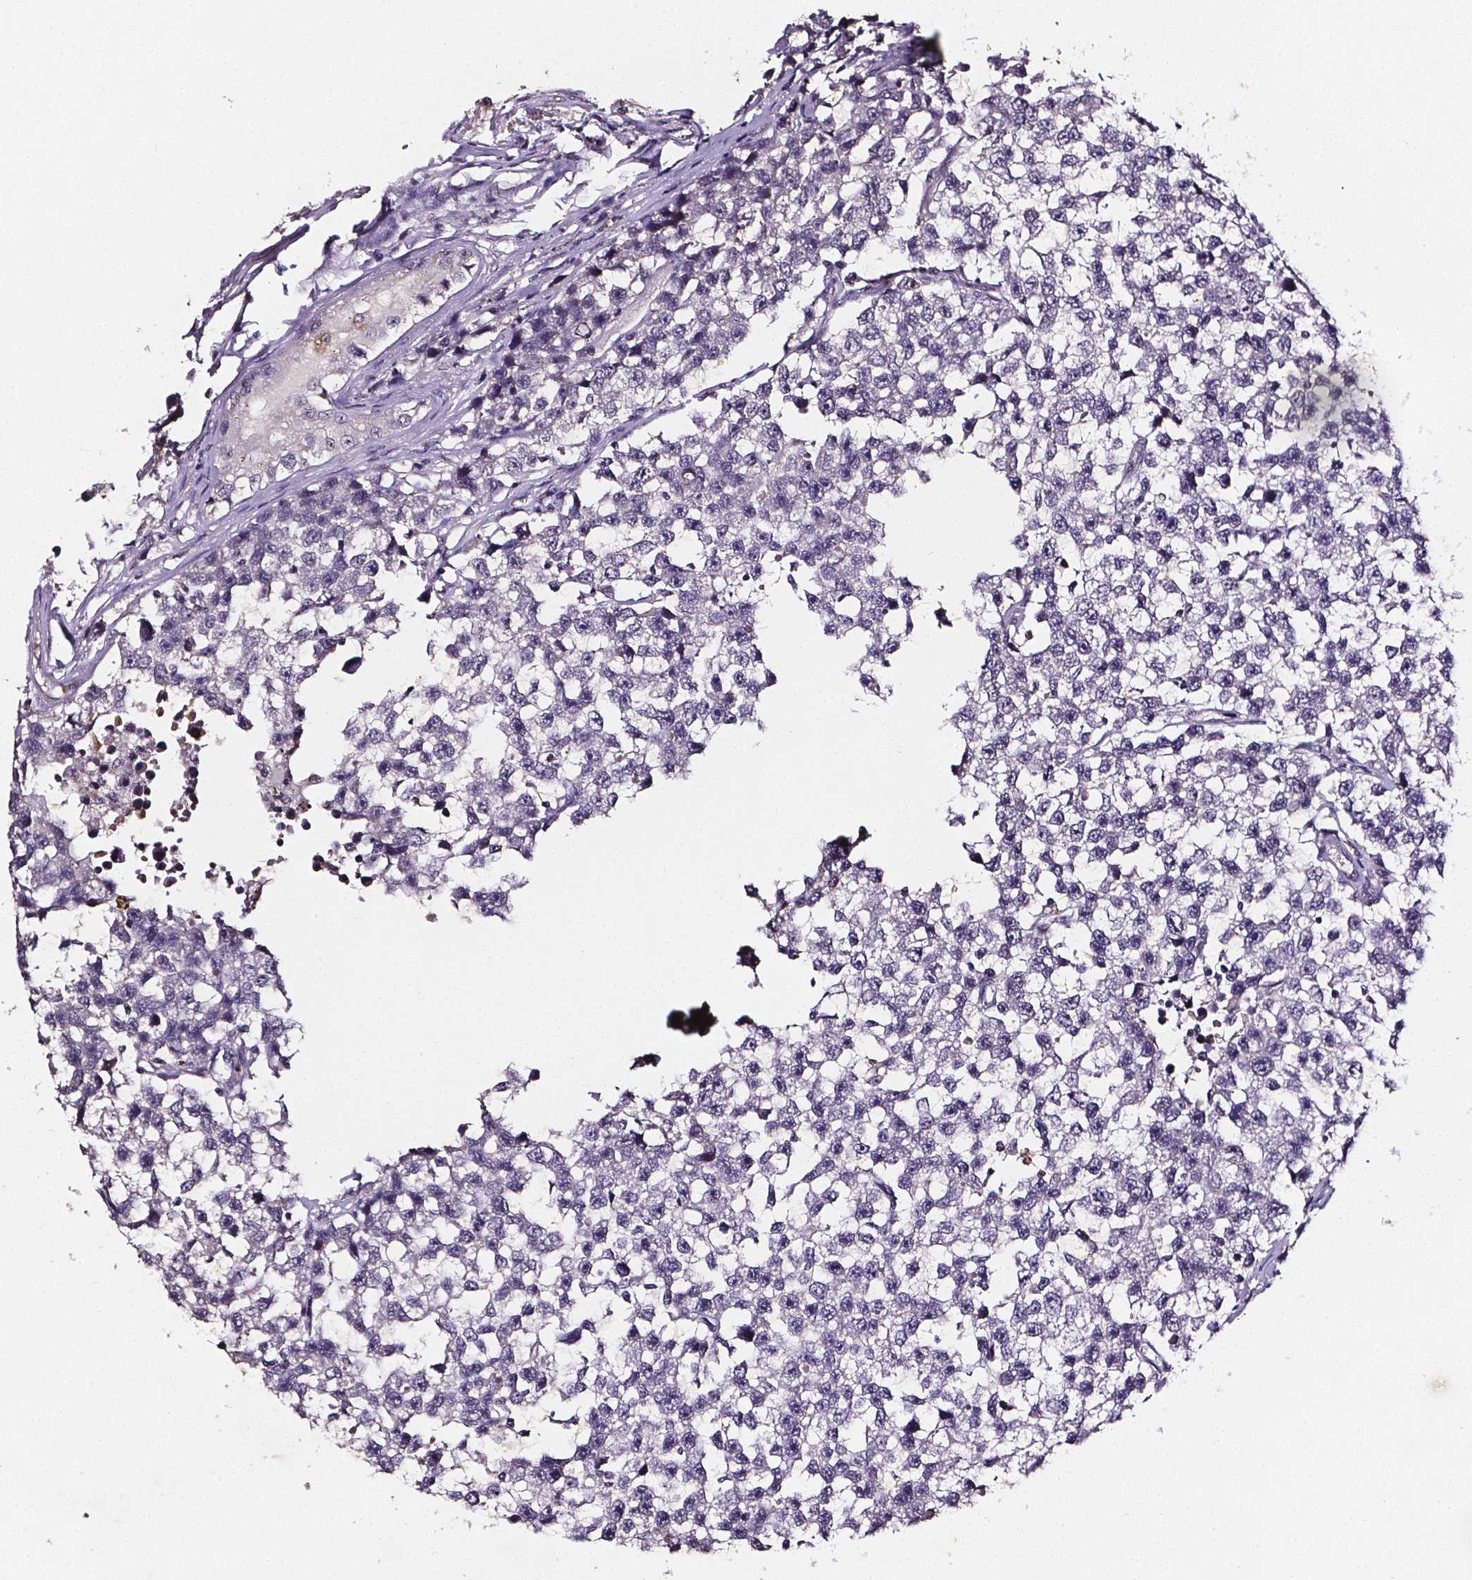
{"staining": {"intensity": "negative", "quantity": "none", "location": "none"}, "tissue": "testis cancer", "cell_type": "Tumor cells", "image_type": "cancer", "snomed": [{"axis": "morphology", "description": "Seminoma, NOS"}, {"axis": "topography", "description": "Testis"}], "caption": "An IHC histopathology image of testis cancer is shown. There is no staining in tumor cells of testis cancer.", "gene": "NRGN", "patient": {"sex": "male", "age": 26}}